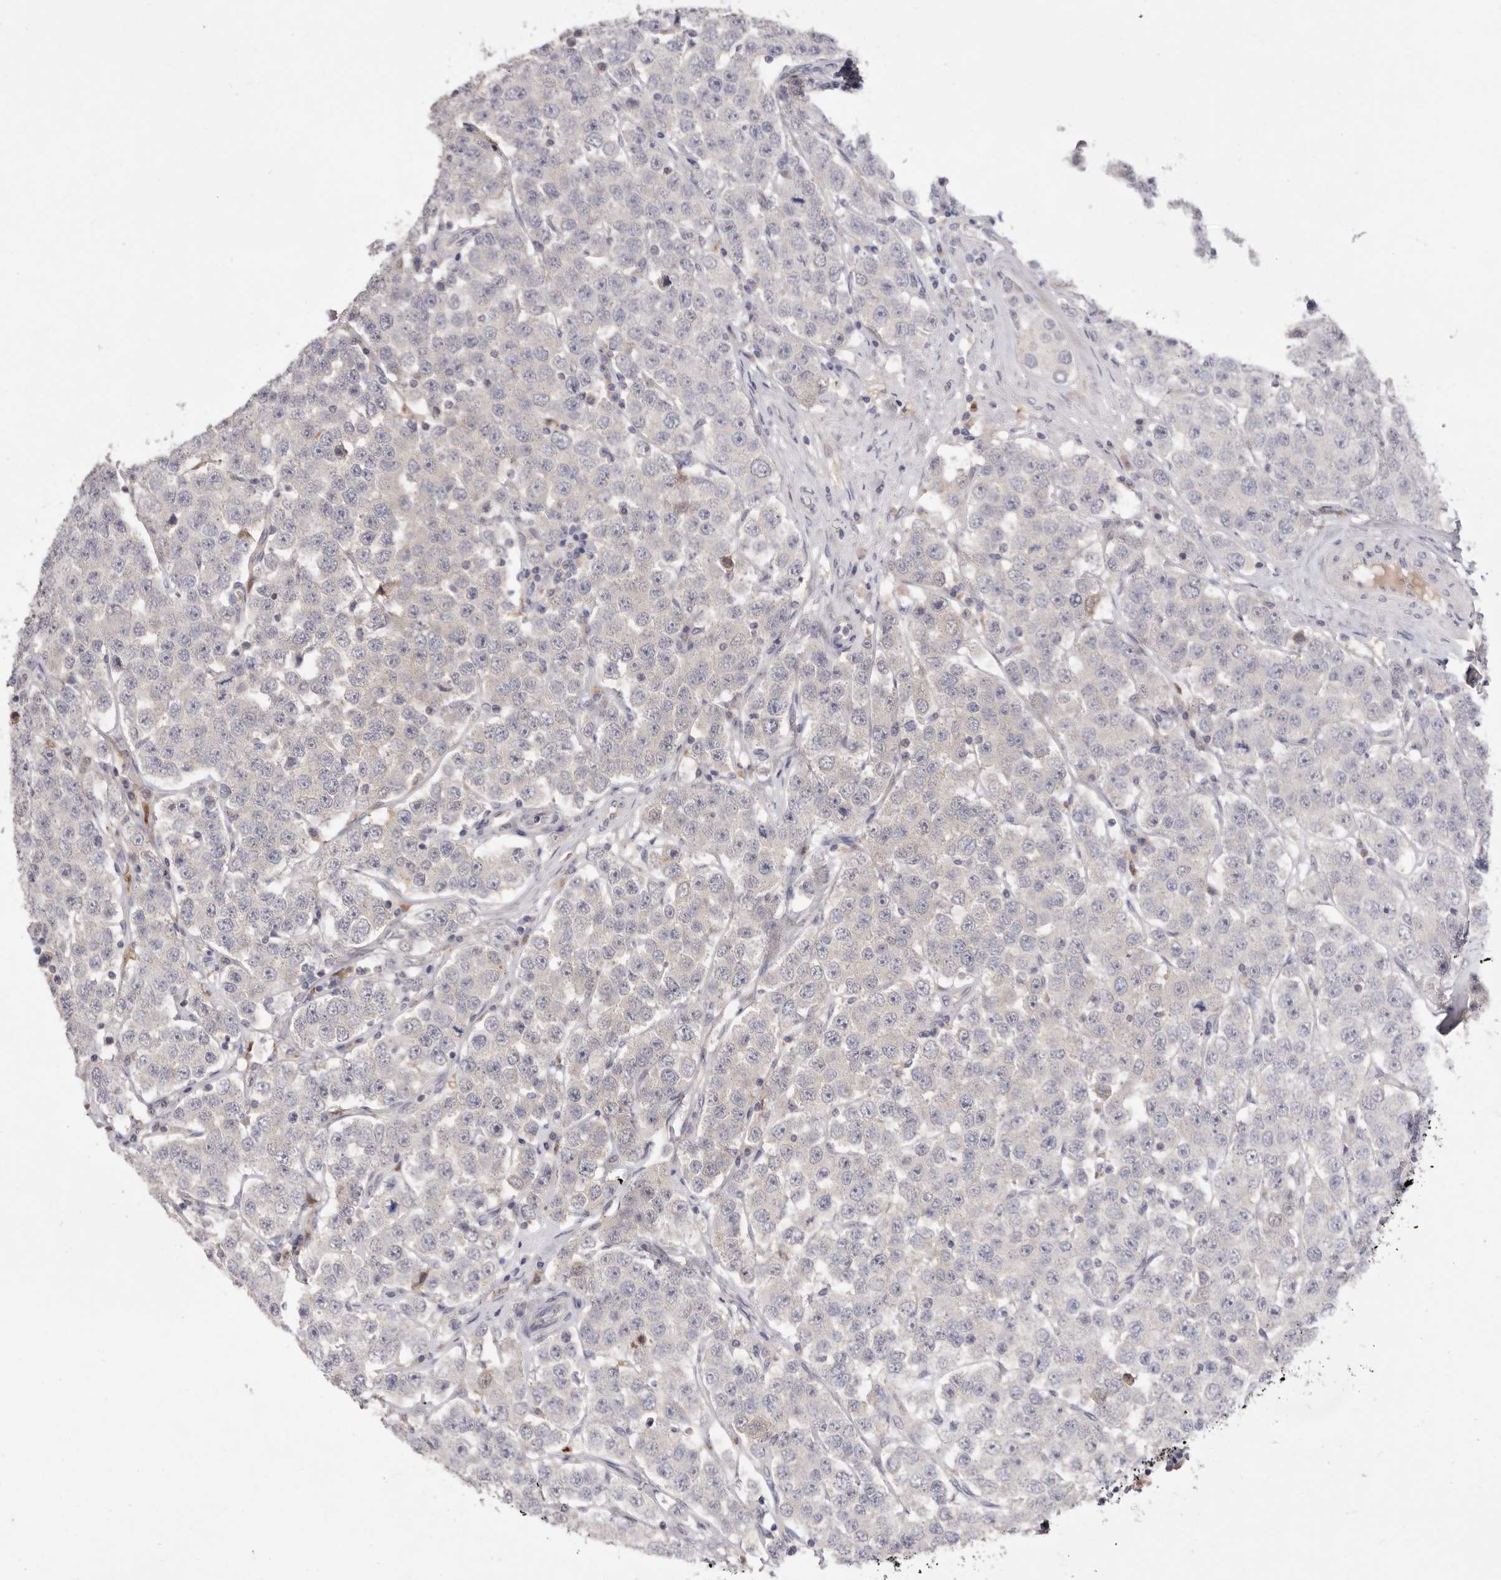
{"staining": {"intensity": "negative", "quantity": "none", "location": "none"}, "tissue": "testis cancer", "cell_type": "Tumor cells", "image_type": "cancer", "snomed": [{"axis": "morphology", "description": "Seminoma, NOS"}, {"axis": "topography", "description": "Testis"}], "caption": "An immunohistochemistry image of seminoma (testis) is shown. There is no staining in tumor cells of seminoma (testis). Nuclei are stained in blue.", "gene": "DOP1A", "patient": {"sex": "male", "age": 28}}